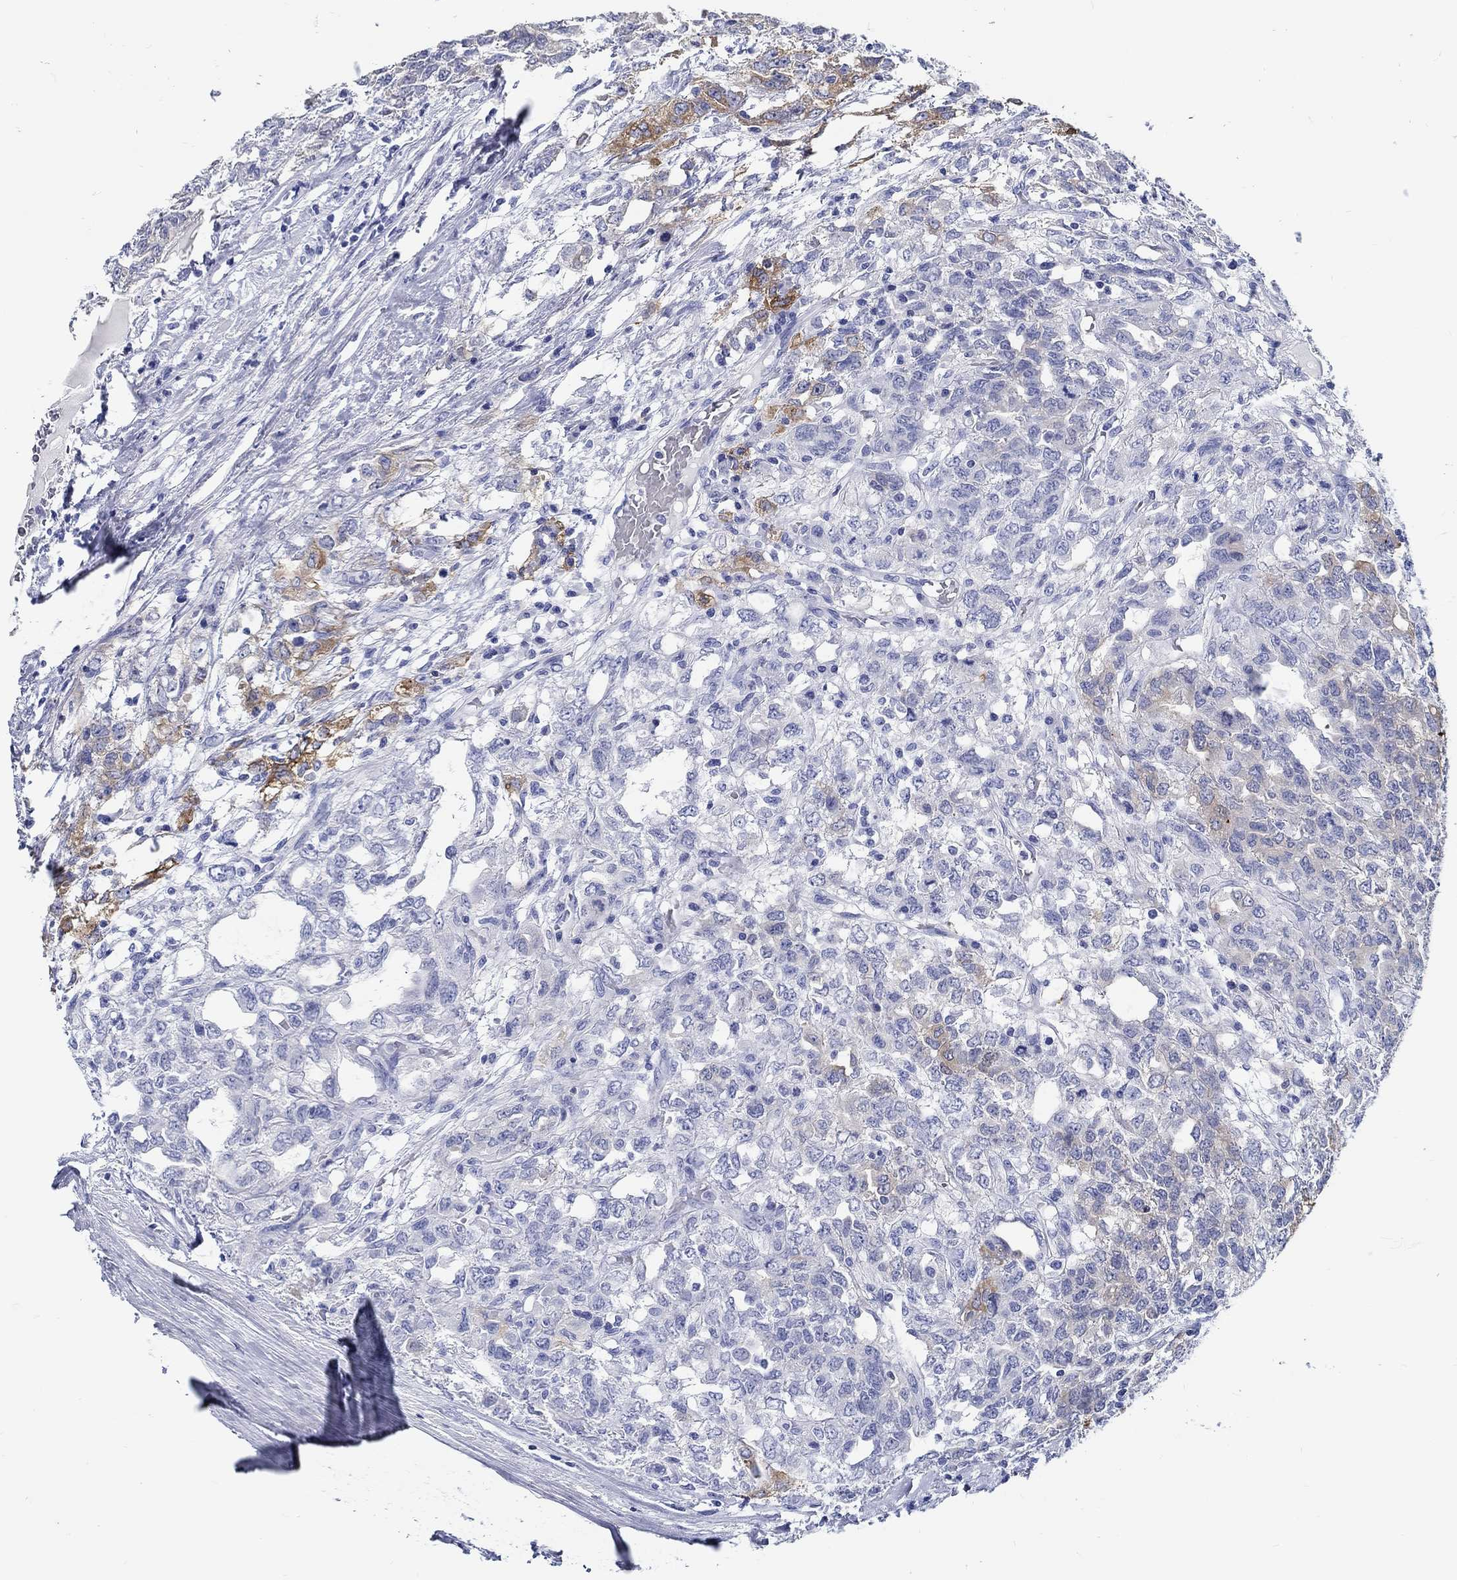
{"staining": {"intensity": "moderate", "quantity": "<25%", "location": "cytoplasmic/membranous"}, "tissue": "testis cancer", "cell_type": "Tumor cells", "image_type": "cancer", "snomed": [{"axis": "morphology", "description": "Seminoma, NOS"}, {"axis": "topography", "description": "Testis"}], "caption": "Human testis seminoma stained with a brown dye reveals moderate cytoplasmic/membranous positive positivity in approximately <25% of tumor cells.", "gene": "FBXO2", "patient": {"sex": "male", "age": 52}}